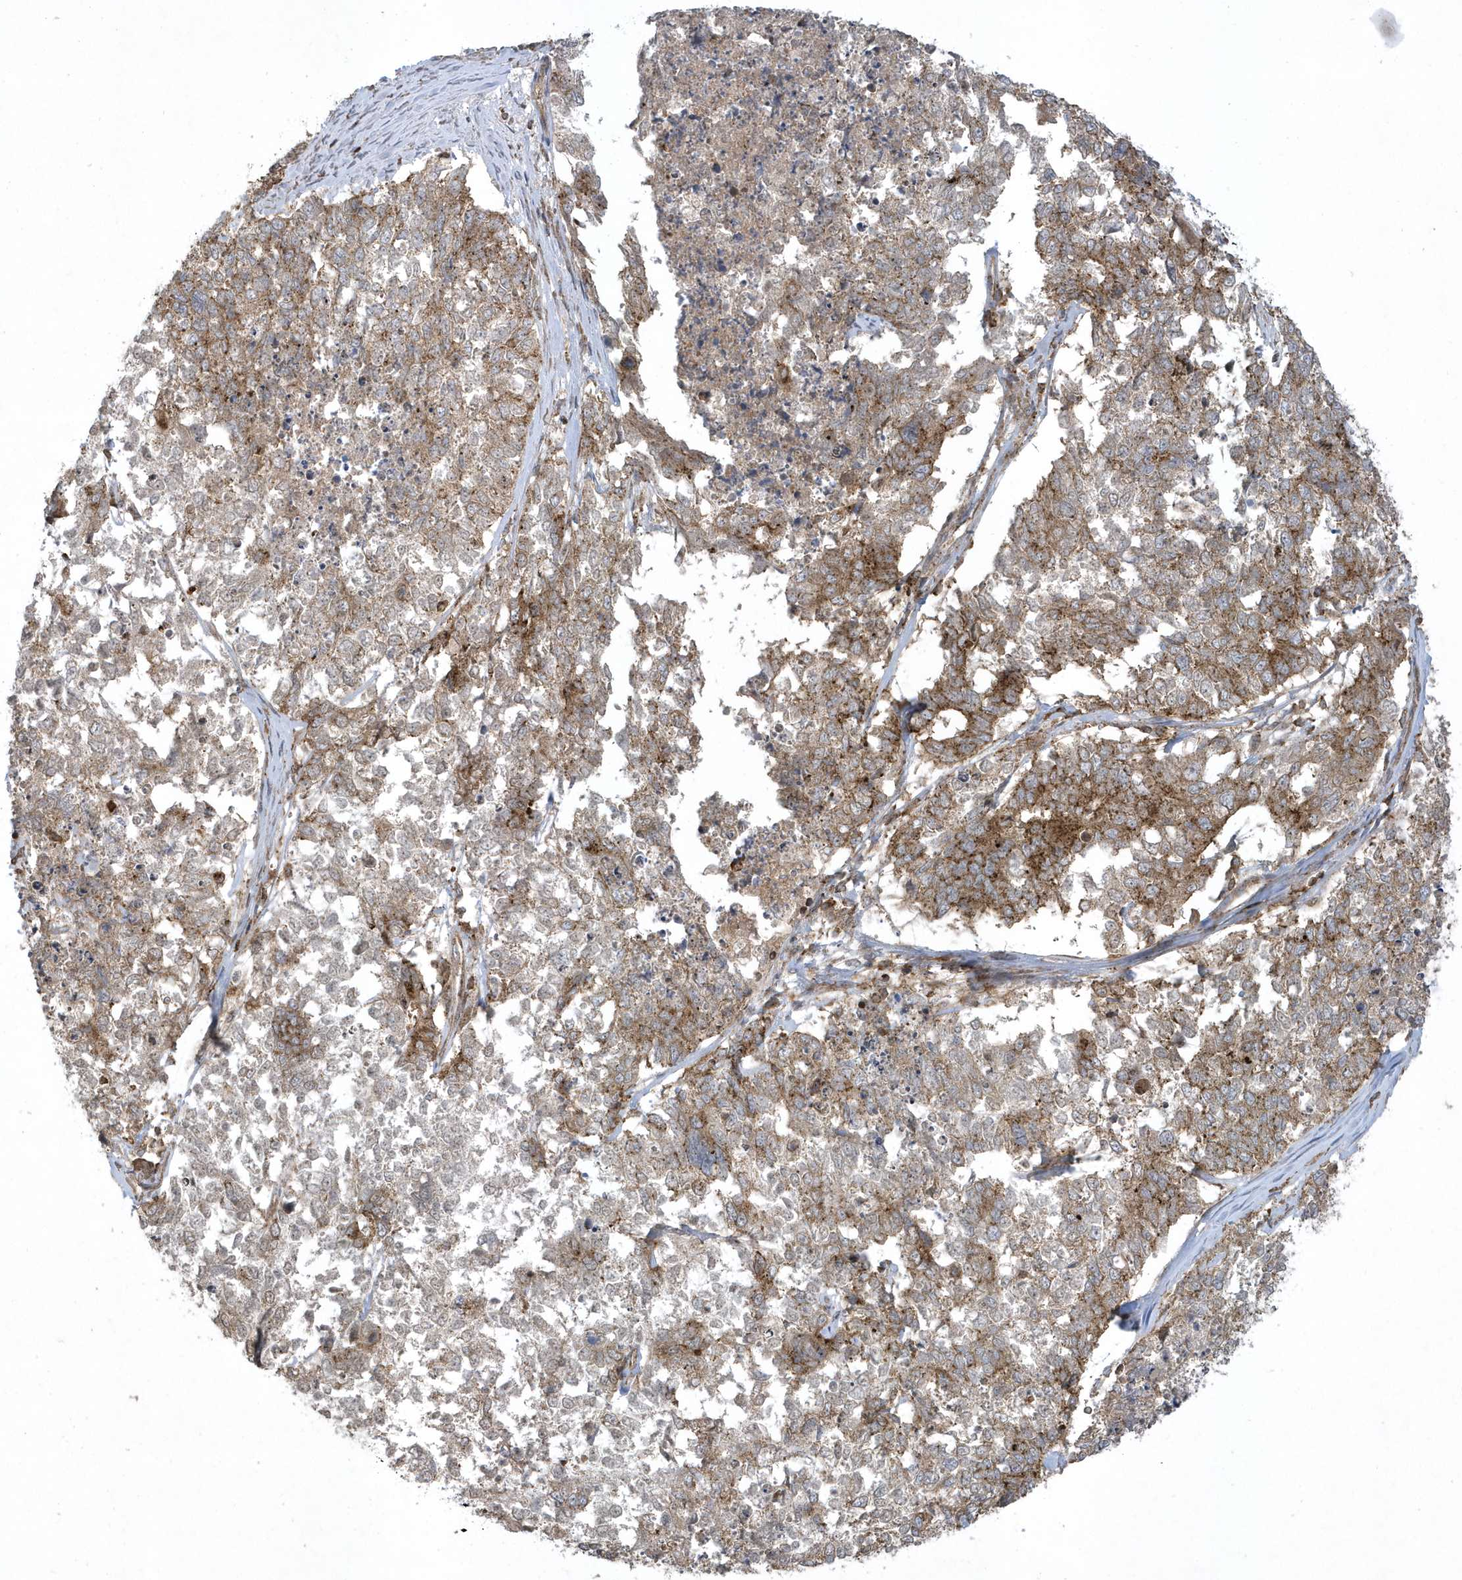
{"staining": {"intensity": "moderate", "quantity": ">75%", "location": "cytoplasmic/membranous"}, "tissue": "cervical cancer", "cell_type": "Tumor cells", "image_type": "cancer", "snomed": [{"axis": "morphology", "description": "Squamous cell carcinoma, NOS"}, {"axis": "topography", "description": "Cervix"}], "caption": "Protein staining shows moderate cytoplasmic/membranous staining in approximately >75% of tumor cells in cervical cancer.", "gene": "STAMBP", "patient": {"sex": "female", "age": 63}}